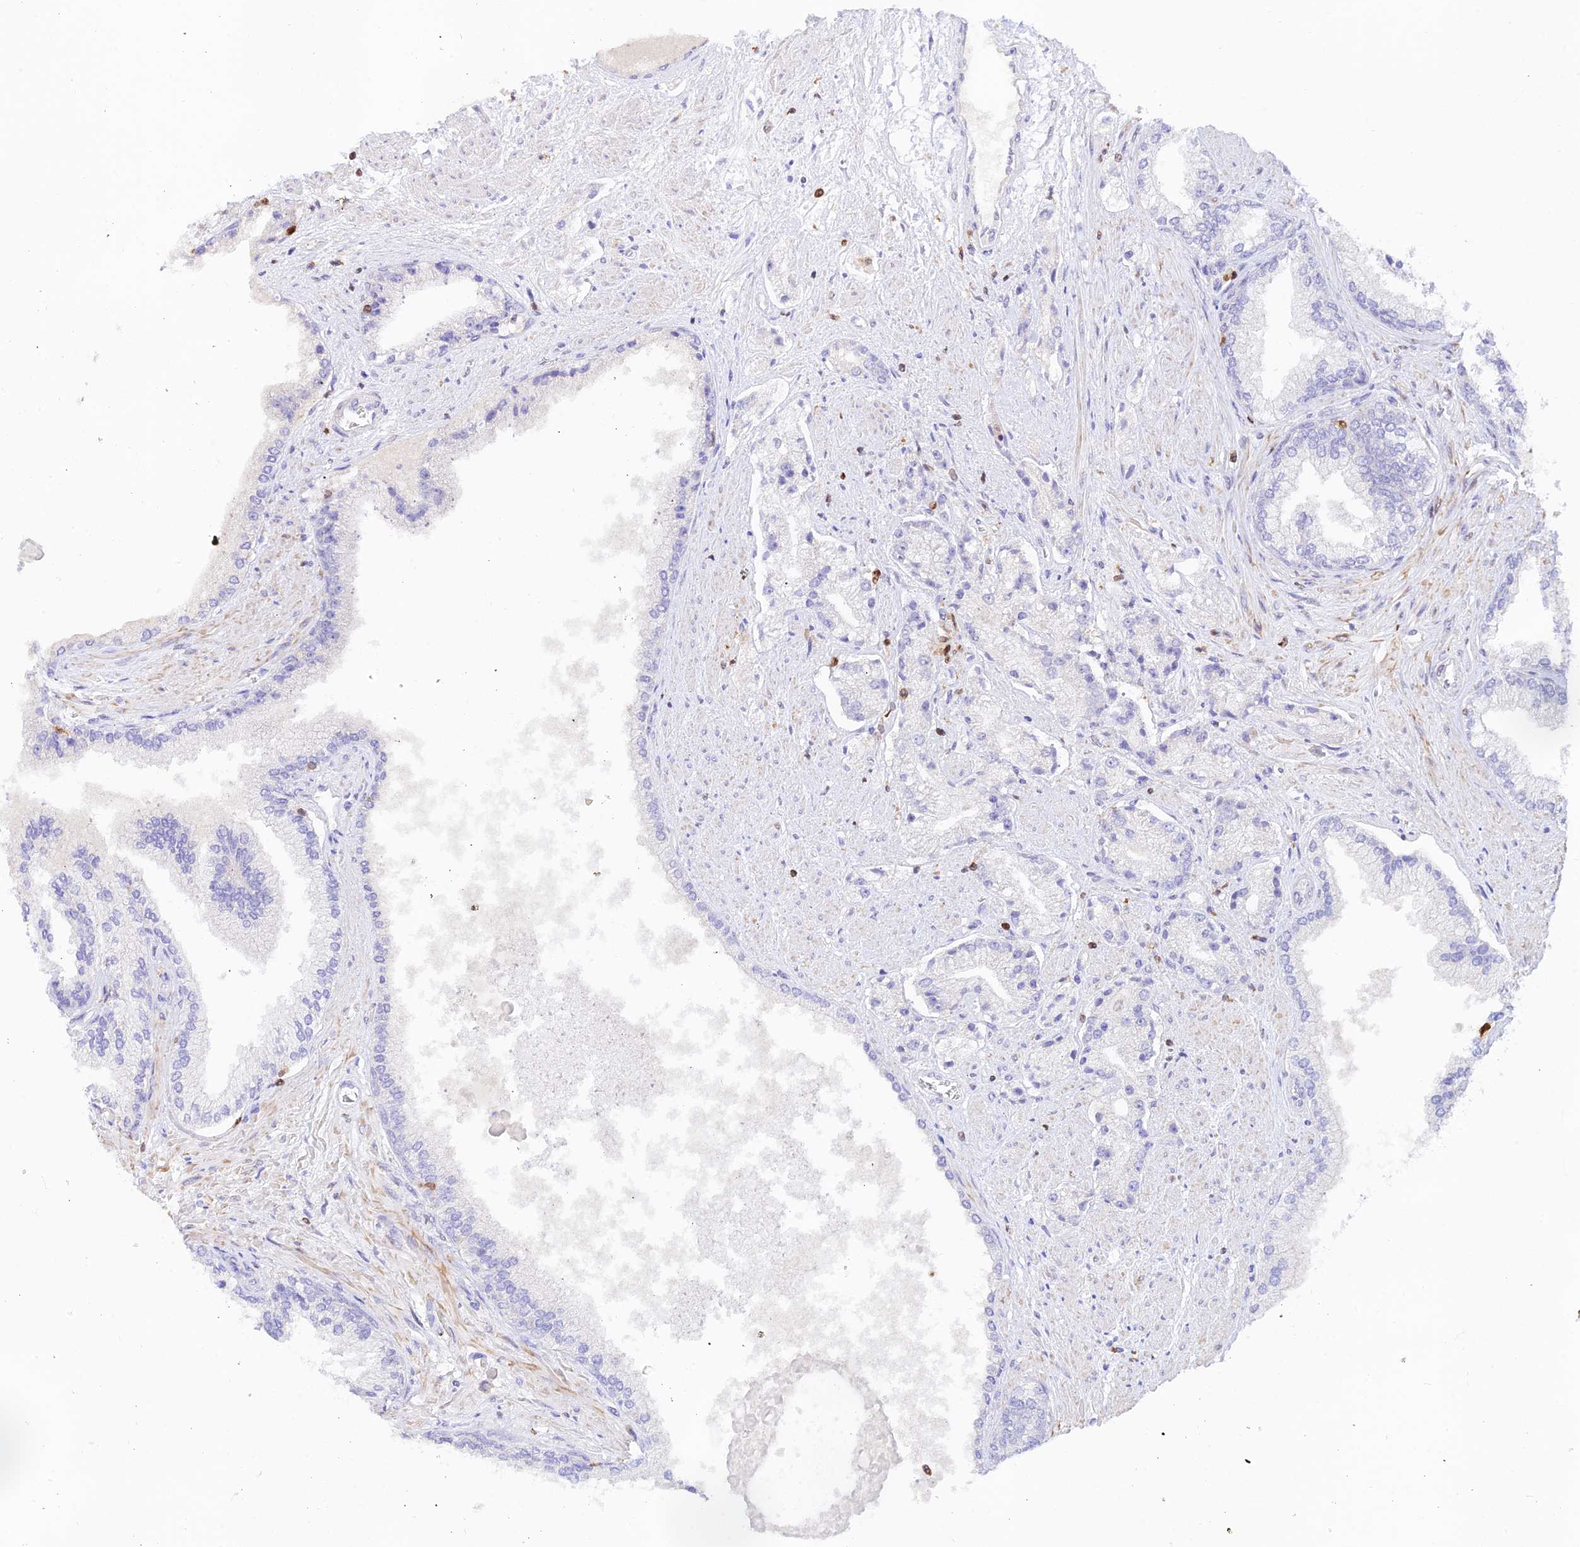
{"staining": {"intensity": "negative", "quantity": "none", "location": "none"}, "tissue": "prostate cancer", "cell_type": "Tumor cells", "image_type": "cancer", "snomed": [{"axis": "morphology", "description": "Adenocarcinoma, High grade"}, {"axis": "topography", "description": "Prostate"}], "caption": "Tumor cells are negative for brown protein staining in prostate adenocarcinoma (high-grade).", "gene": "DENND1C", "patient": {"sex": "male", "age": 67}}